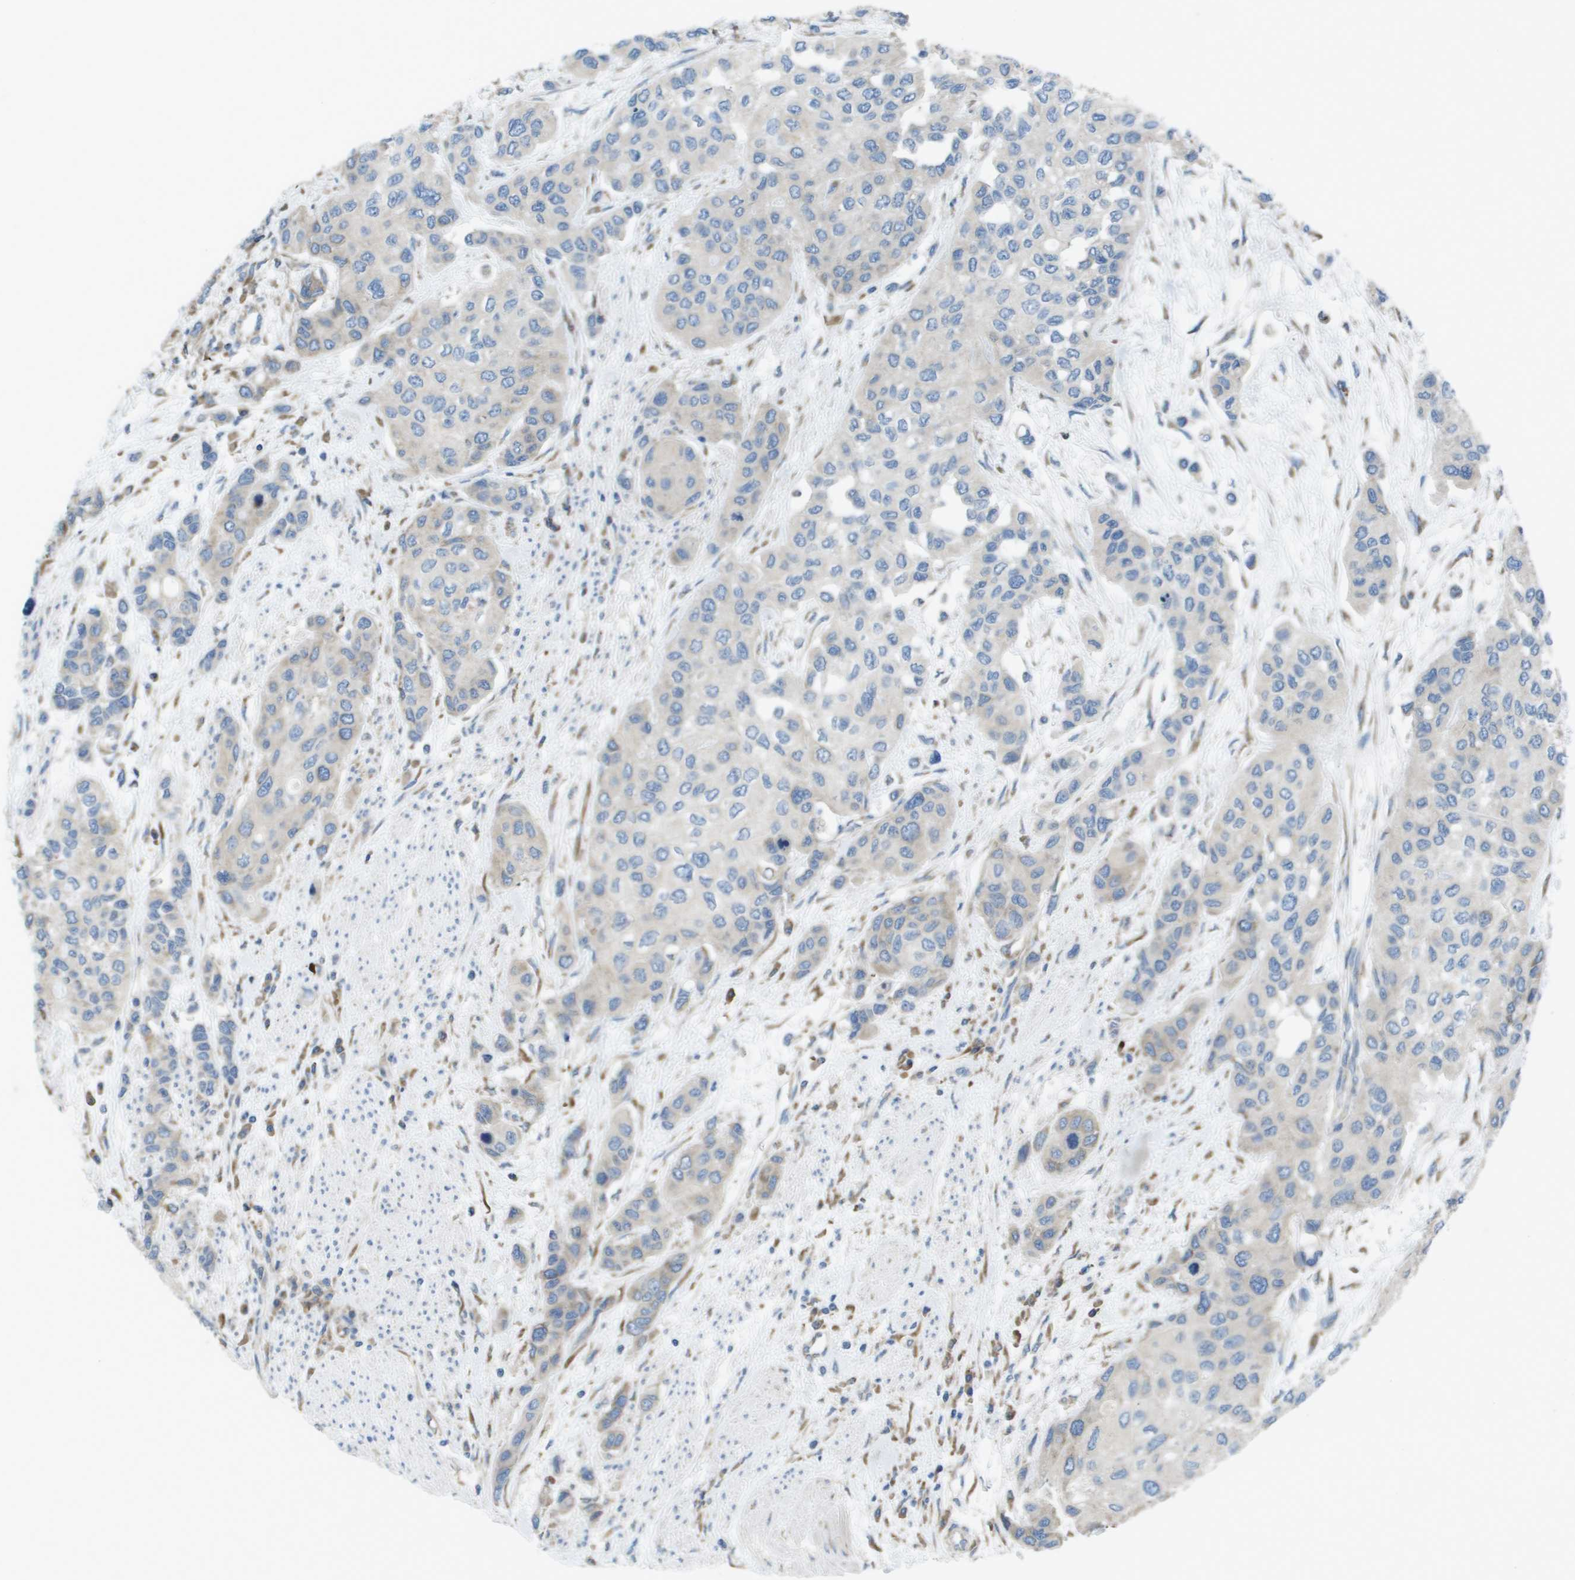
{"staining": {"intensity": "negative", "quantity": "none", "location": "none"}, "tissue": "urothelial cancer", "cell_type": "Tumor cells", "image_type": "cancer", "snomed": [{"axis": "morphology", "description": "Urothelial carcinoma, High grade"}, {"axis": "topography", "description": "Urinary bladder"}], "caption": "The micrograph demonstrates no significant staining in tumor cells of high-grade urothelial carcinoma.", "gene": "CLCN2", "patient": {"sex": "female", "age": 56}}